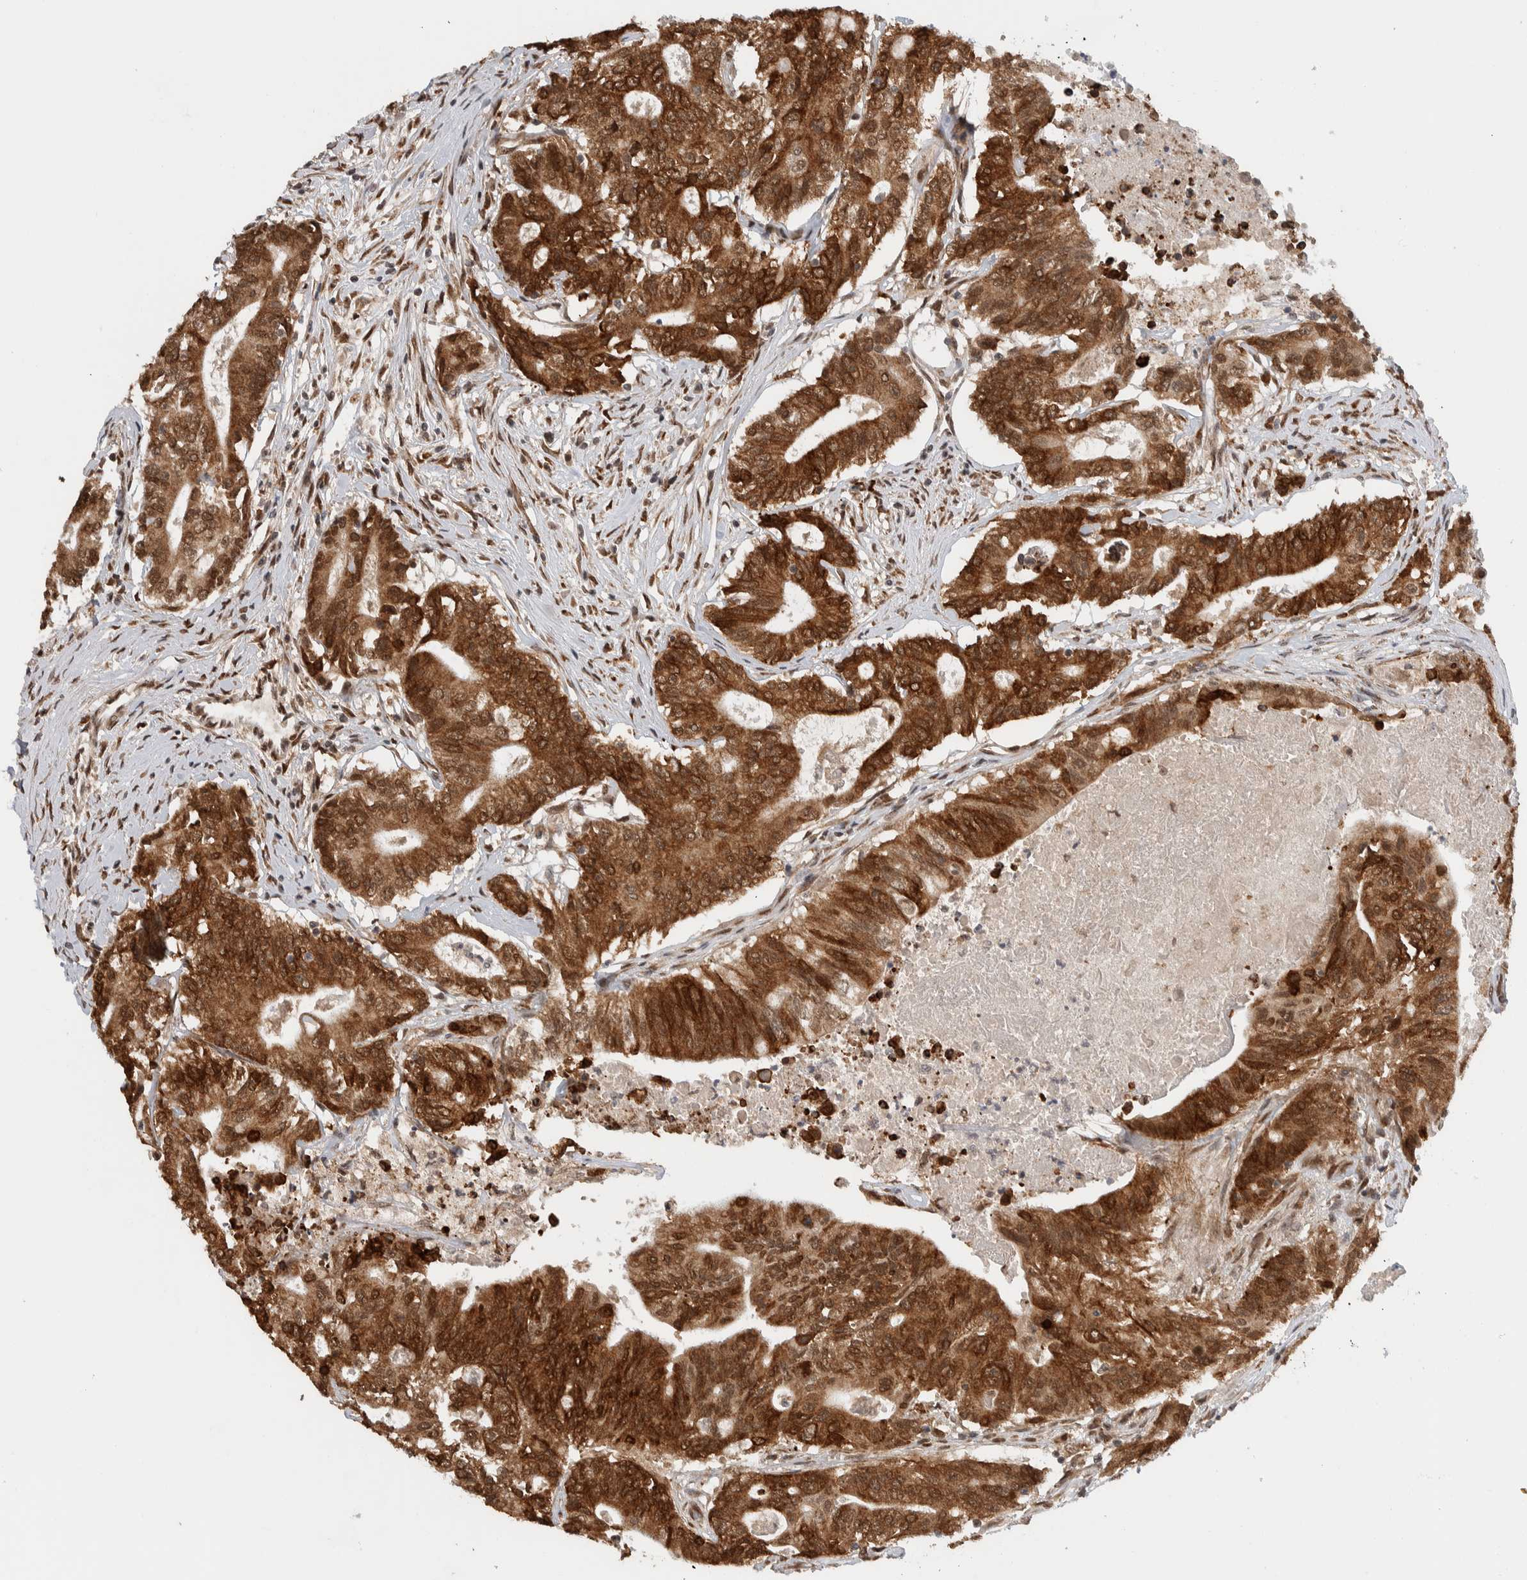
{"staining": {"intensity": "strong", "quantity": ">75%", "location": "cytoplasmic/membranous,nuclear"}, "tissue": "colorectal cancer", "cell_type": "Tumor cells", "image_type": "cancer", "snomed": [{"axis": "morphology", "description": "Adenocarcinoma, NOS"}, {"axis": "topography", "description": "Colon"}], "caption": "The immunohistochemical stain labels strong cytoplasmic/membranous and nuclear expression in tumor cells of colorectal cancer tissue. (IHC, brightfield microscopy, high magnification).", "gene": "TNRC18", "patient": {"sex": "female", "age": 77}}